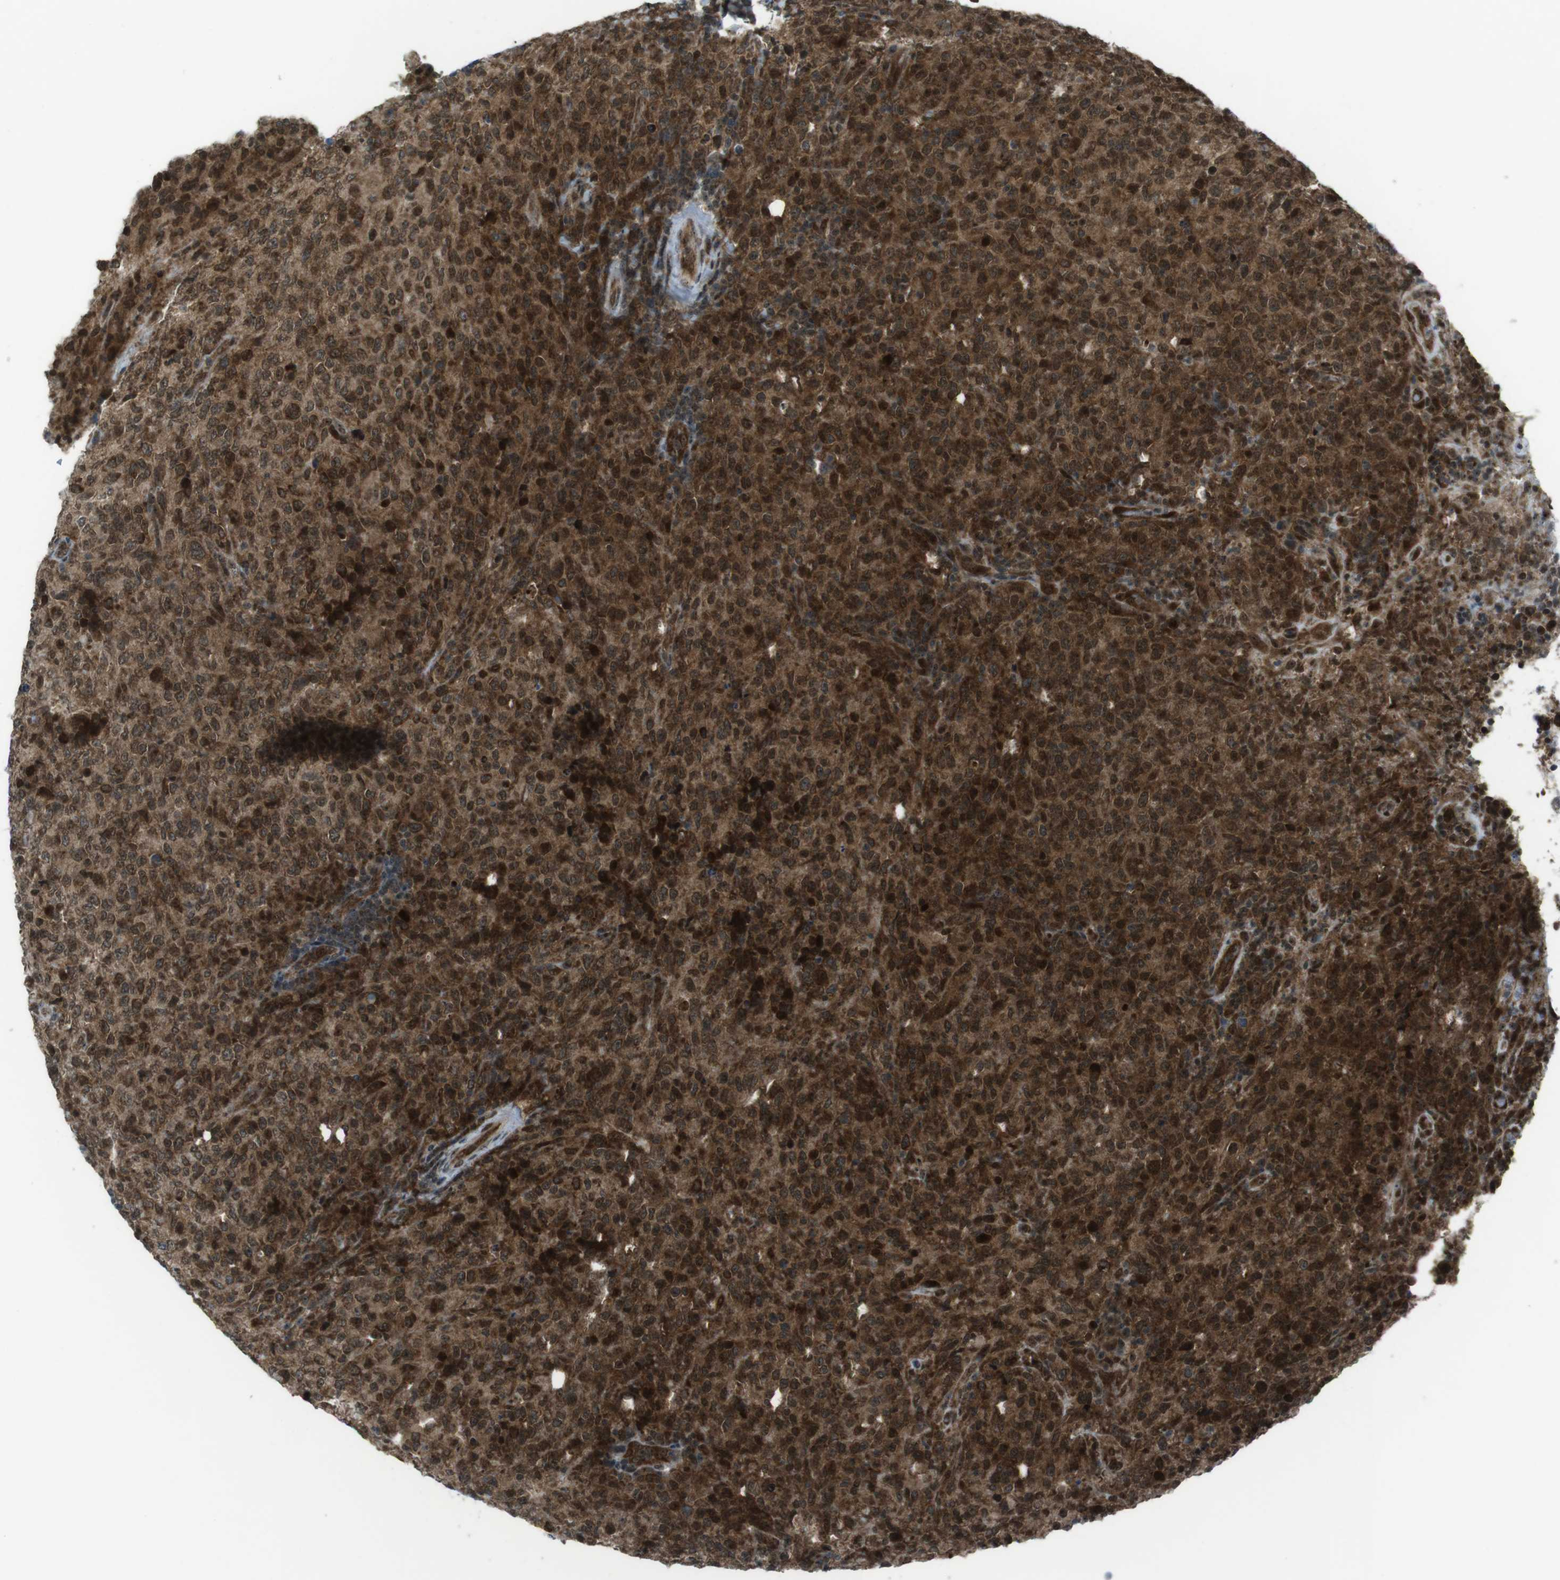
{"staining": {"intensity": "moderate", "quantity": ">75%", "location": "cytoplasmic/membranous,nuclear"}, "tissue": "lymphoma", "cell_type": "Tumor cells", "image_type": "cancer", "snomed": [{"axis": "morphology", "description": "Malignant lymphoma, non-Hodgkin's type, High grade"}, {"axis": "topography", "description": "Tonsil"}], "caption": "Human malignant lymphoma, non-Hodgkin's type (high-grade) stained with a brown dye exhibits moderate cytoplasmic/membranous and nuclear positive positivity in approximately >75% of tumor cells.", "gene": "CSNK1D", "patient": {"sex": "female", "age": 36}}